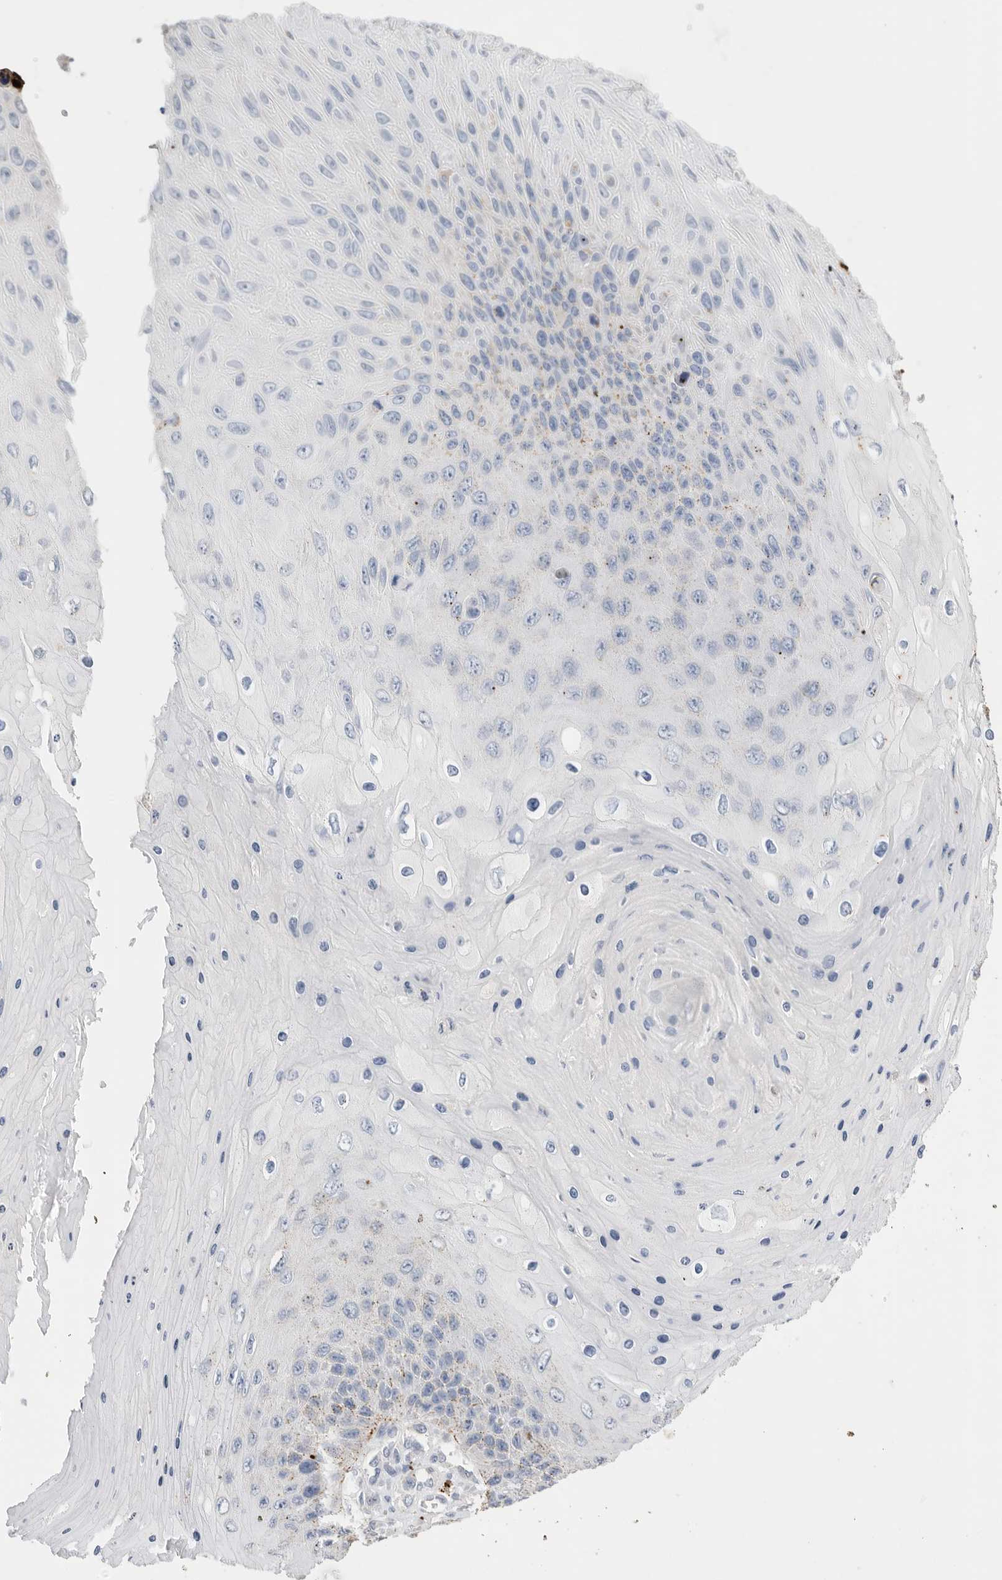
{"staining": {"intensity": "weak", "quantity": "<25%", "location": "cytoplasmic/membranous"}, "tissue": "skin cancer", "cell_type": "Tumor cells", "image_type": "cancer", "snomed": [{"axis": "morphology", "description": "Squamous cell carcinoma, NOS"}, {"axis": "topography", "description": "Skin"}], "caption": "High power microscopy histopathology image of an immunohistochemistry image of skin squamous cell carcinoma, revealing no significant positivity in tumor cells. (DAB (3,3'-diaminobenzidine) immunohistochemistry, high magnification).", "gene": "GGH", "patient": {"sex": "female", "age": 88}}